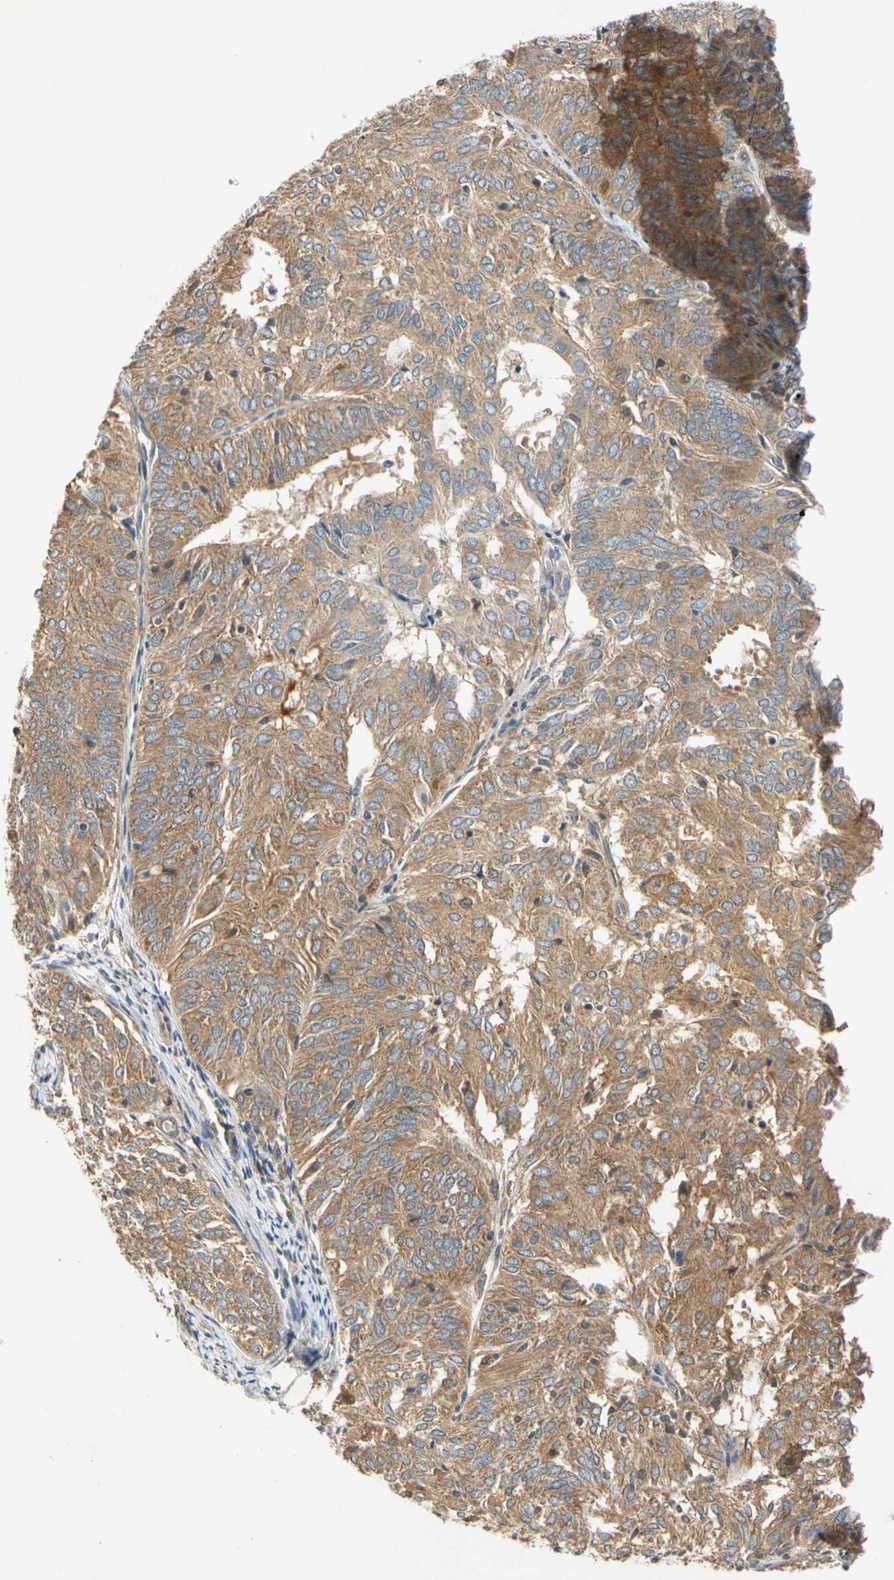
{"staining": {"intensity": "moderate", "quantity": ">75%", "location": "cytoplasmic/membranous"}, "tissue": "endometrial cancer", "cell_type": "Tumor cells", "image_type": "cancer", "snomed": [{"axis": "morphology", "description": "Adenocarcinoma, NOS"}, {"axis": "topography", "description": "Uterus"}], "caption": "Endometrial cancer stained with a brown dye exhibits moderate cytoplasmic/membranous positive positivity in about >75% of tumor cells.", "gene": "USP46", "patient": {"sex": "female", "age": 60}}